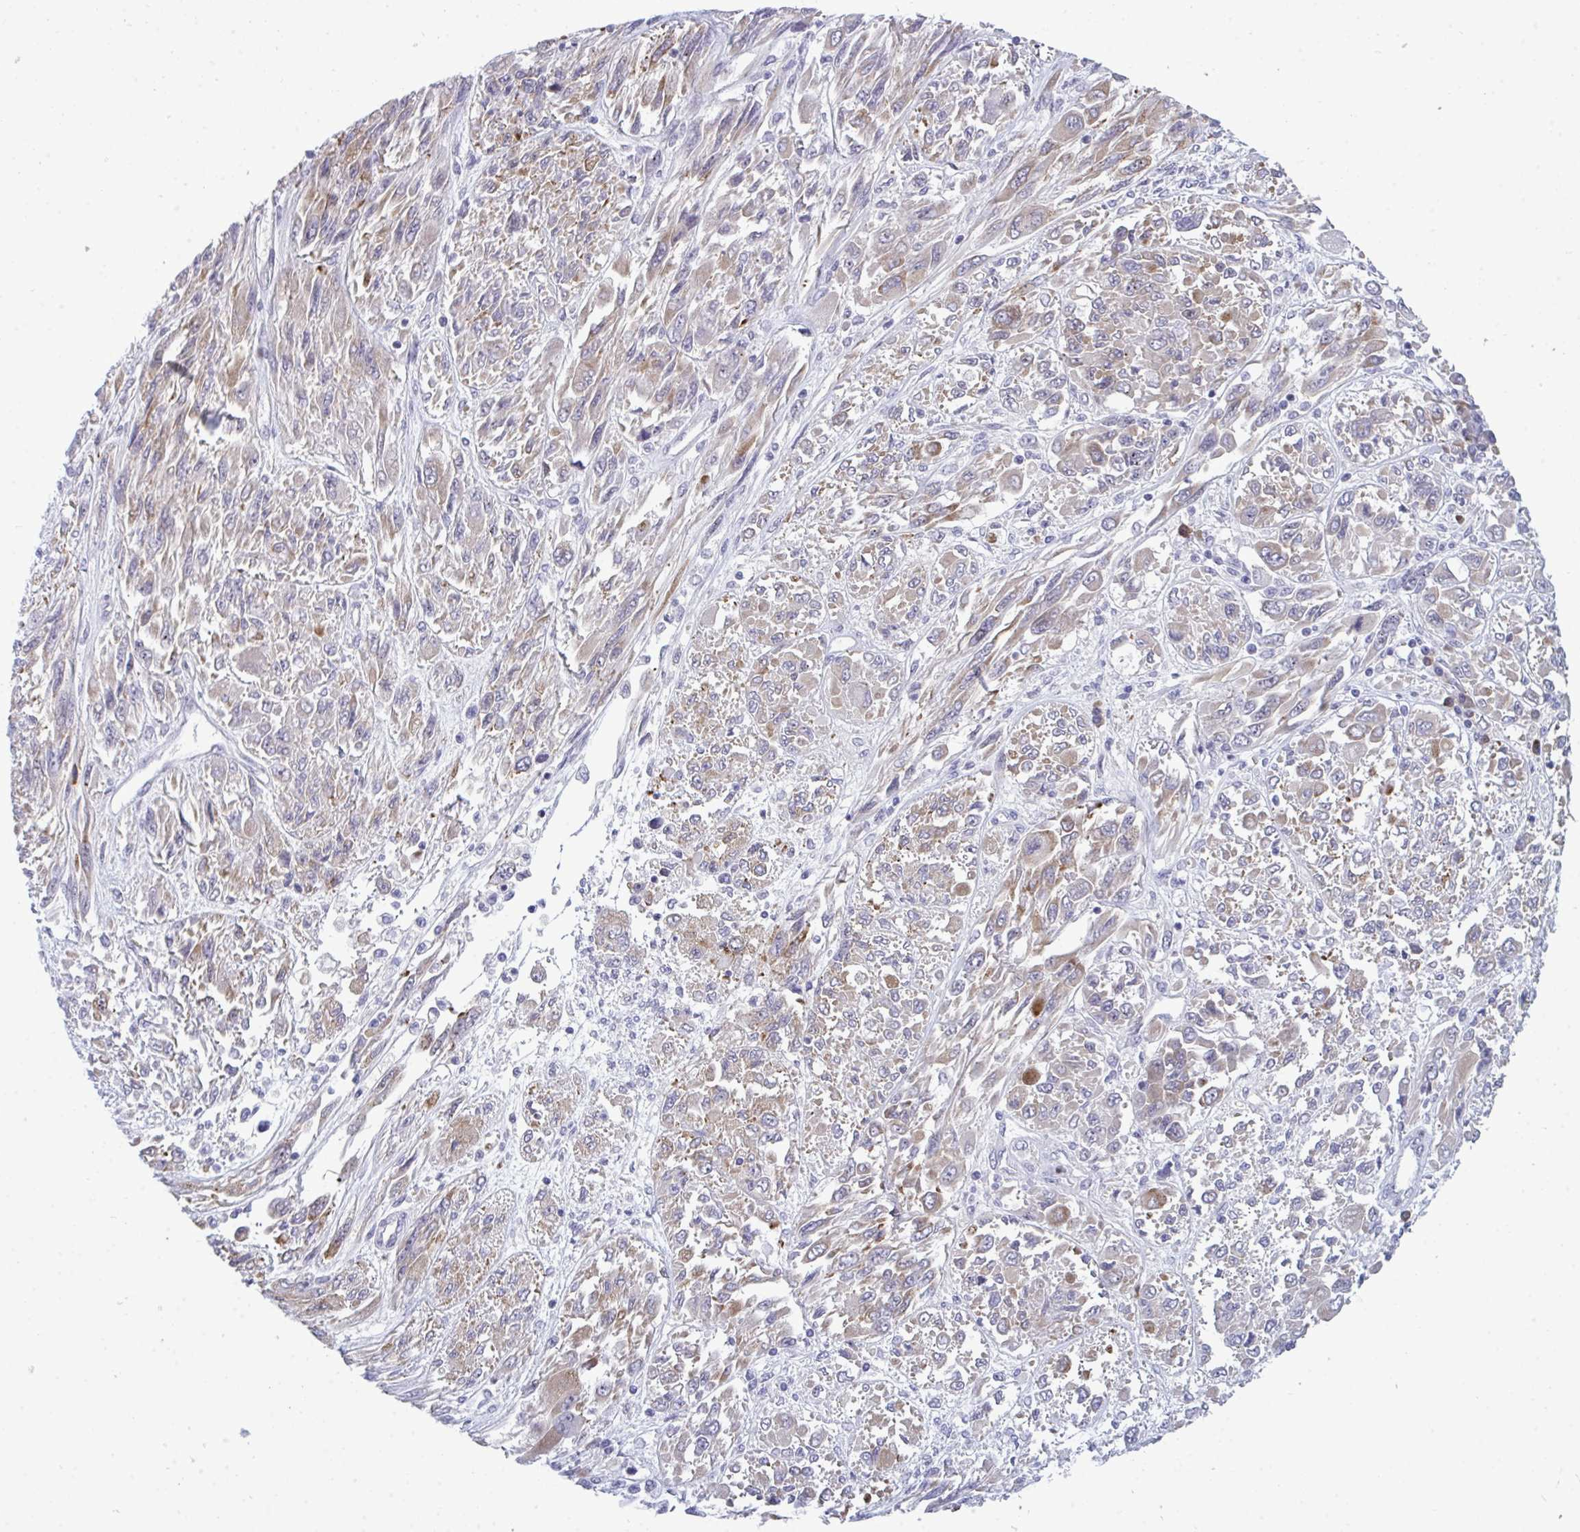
{"staining": {"intensity": "weak", "quantity": "25%-75%", "location": "cytoplasmic/membranous"}, "tissue": "melanoma", "cell_type": "Tumor cells", "image_type": "cancer", "snomed": [{"axis": "morphology", "description": "Malignant melanoma, NOS"}, {"axis": "topography", "description": "Skin"}], "caption": "Approximately 25%-75% of tumor cells in human malignant melanoma exhibit weak cytoplasmic/membranous protein staining as visualized by brown immunohistochemical staining.", "gene": "TAB1", "patient": {"sex": "female", "age": 91}}